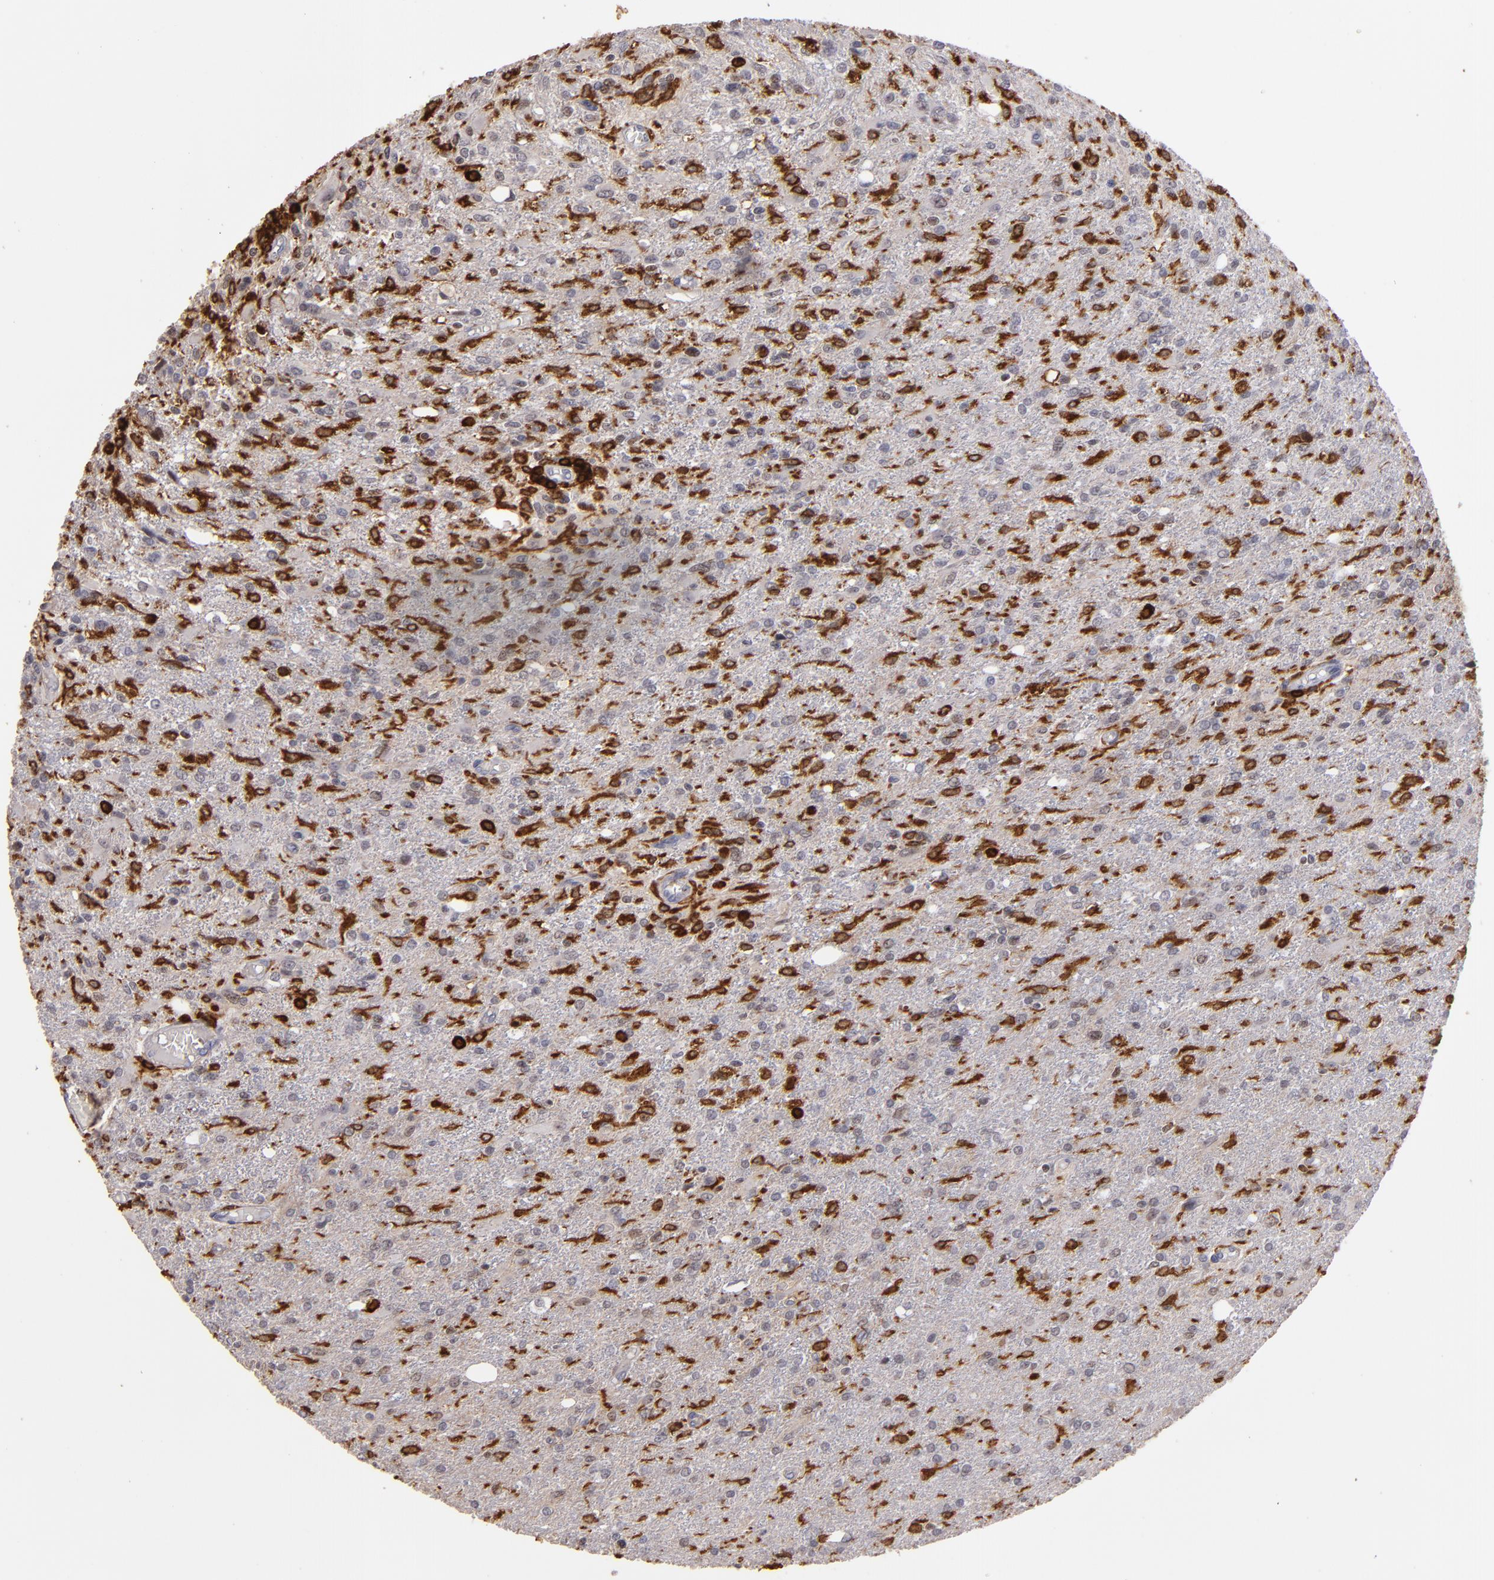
{"staining": {"intensity": "negative", "quantity": "none", "location": "none"}, "tissue": "glioma", "cell_type": "Tumor cells", "image_type": "cancer", "snomed": [{"axis": "morphology", "description": "Glioma, malignant, High grade"}, {"axis": "topography", "description": "Cerebral cortex"}], "caption": "Immunohistochemistry (IHC) photomicrograph of neoplastic tissue: high-grade glioma (malignant) stained with DAB (3,3'-diaminobenzidine) reveals no significant protein staining in tumor cells.", "gene": "WAS", "patient": {"sex": "male", "age": 76}}